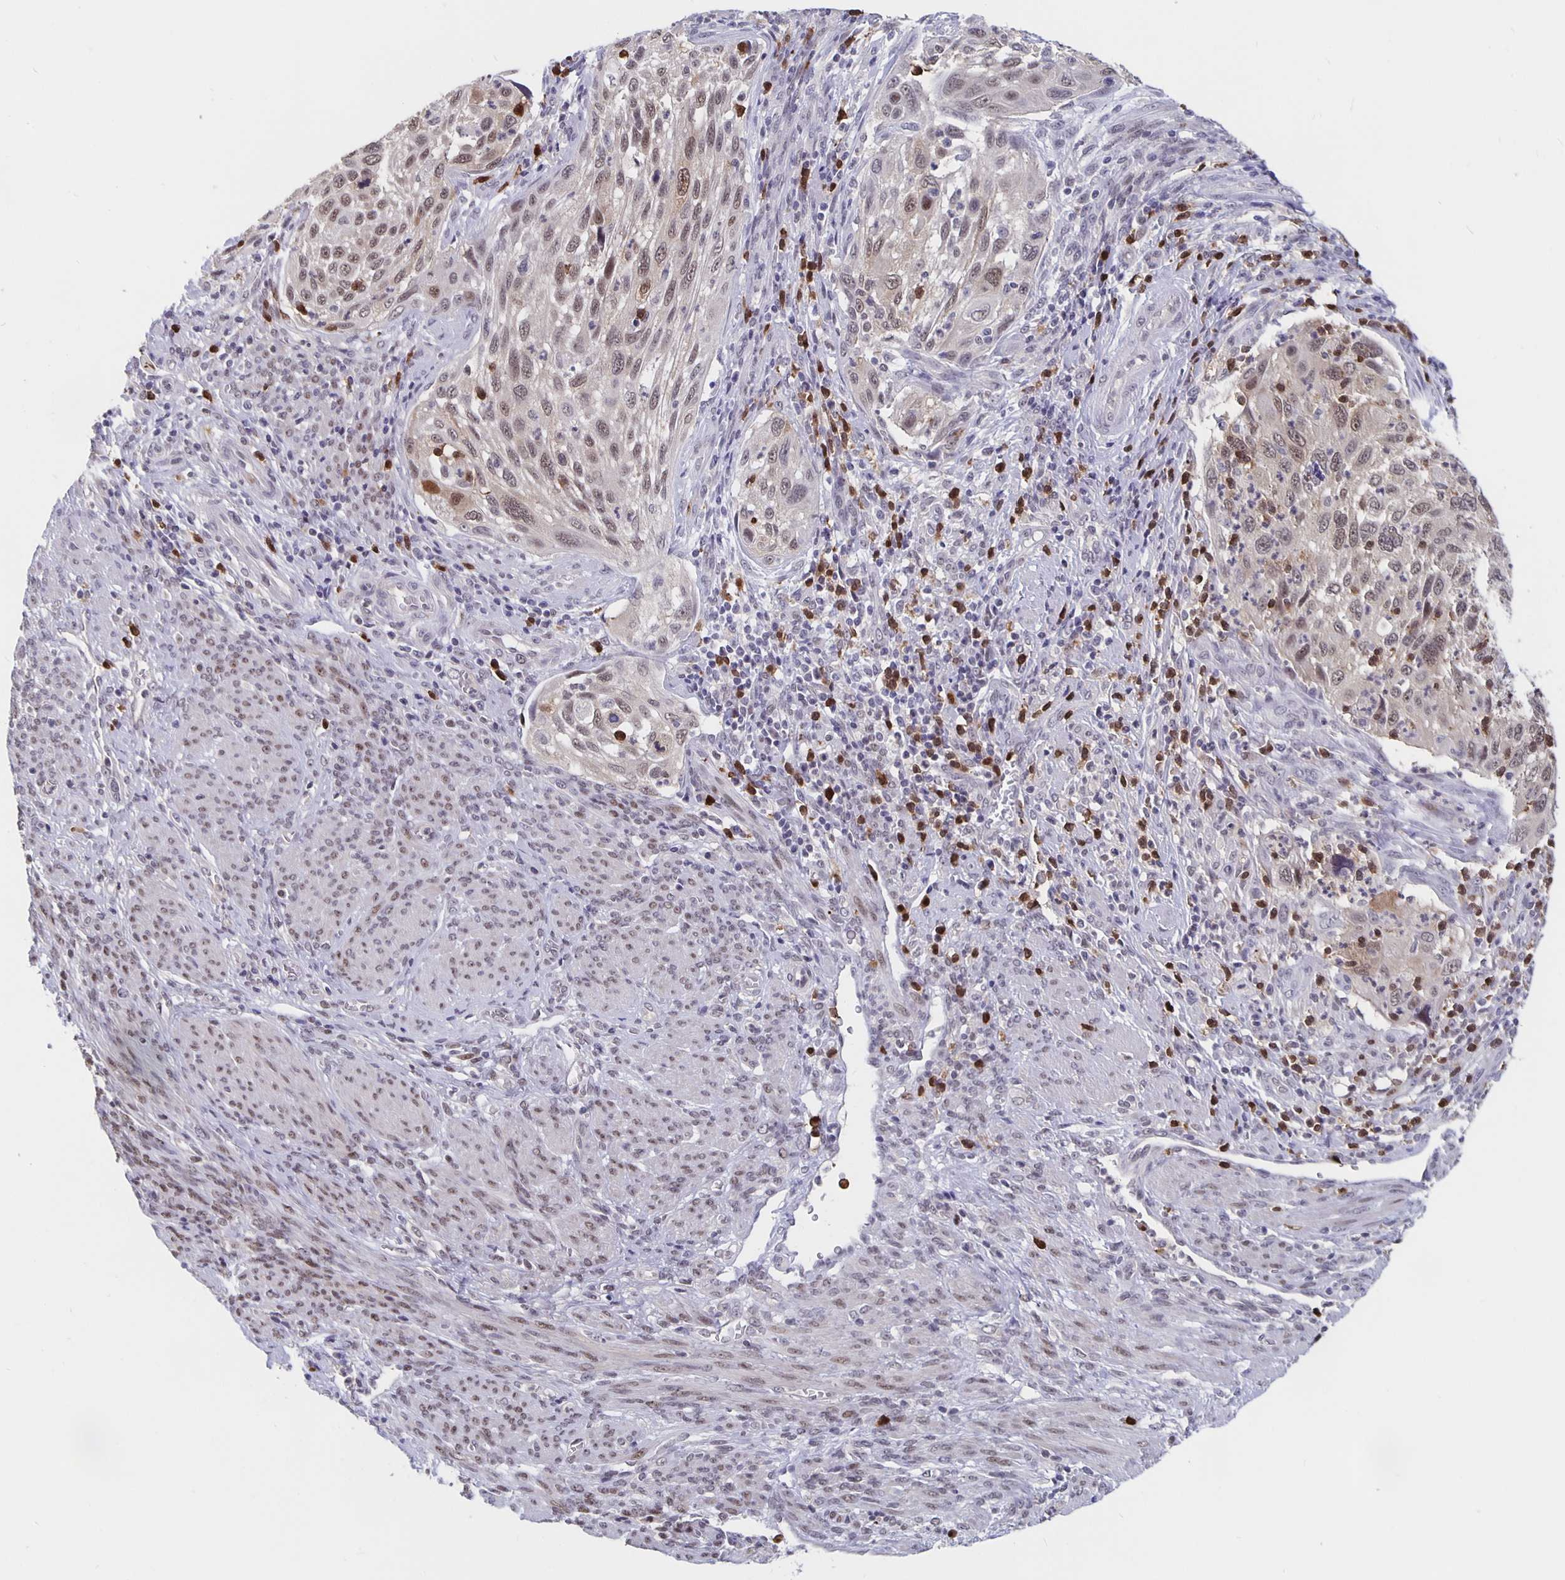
{"staining": {"intensity": "weak", "quantity": ">75%", "location": "nuclear"}, "tissue": "cervical cancer", "cell_type": "Tumor cells", "image_type": "cancer", "snomed": [{"axis": "morphology", "description": "Squamous cell carcinoma, NOS"}, {"axis": "topography", "description": "Cervix"}], "caption": "A brown stain highlights weak nuclear staining of a protein in cervical cancer (squamous cell carcinoma) tumor cells.", "gene": "ZNF691", "patient": {"sex": "female", "age": 70}}